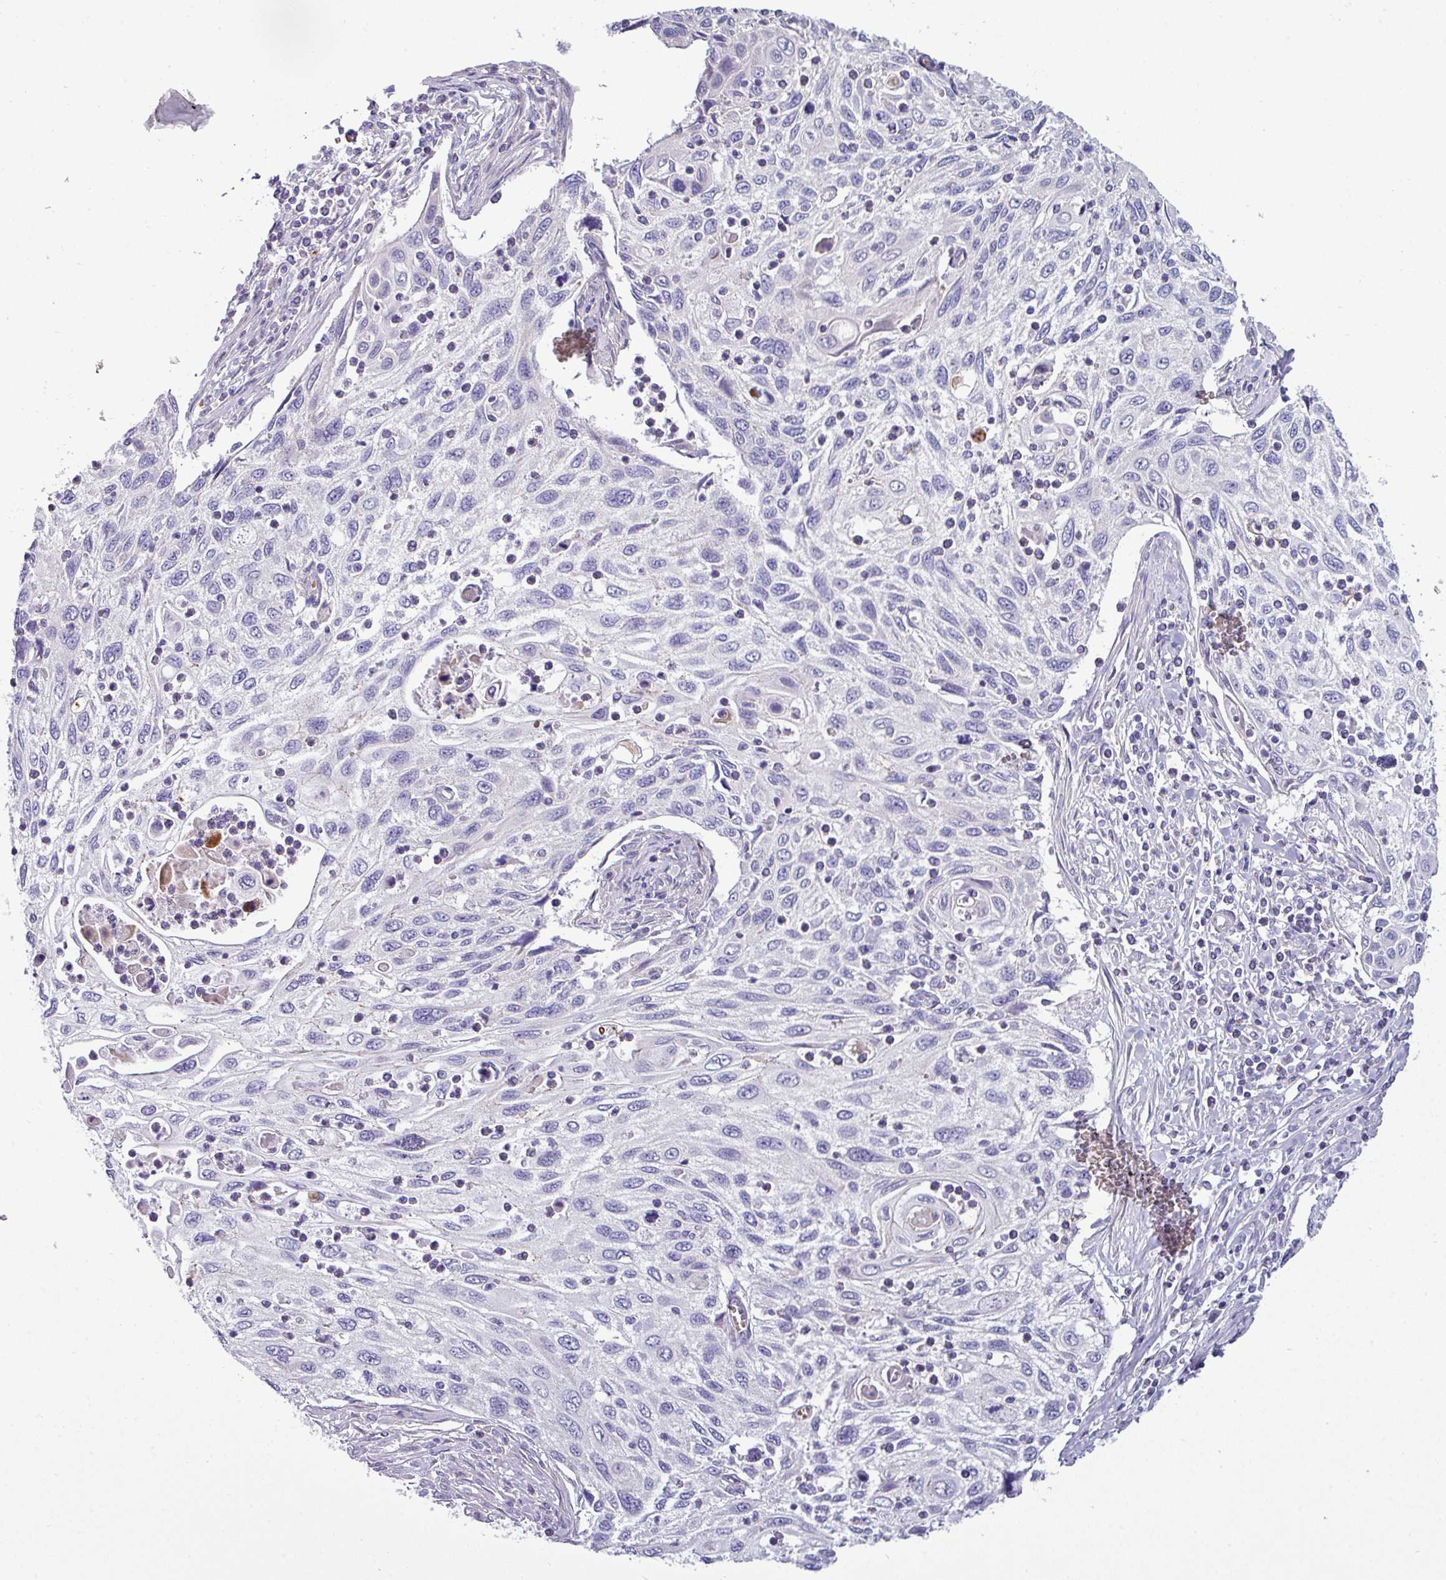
{"staining": {"intensity": "negative", "quantity": "none", "location": "none"}, "tissue": "cervical cancer", "cell_type": "Tumor cells", "image_type": "cancer", "snomed": [{"axis": "morphology", "description": "Squamous cell carcinoma, NOS"}, {"axis": "topography", "description": "Cervix"}], "caption": "Squamous cell carcinoma (cervical) was stained to show a protein in brown. There is no significant staining in tumor cells.", "gene": "ACAP3", "patient": {"sex": "female", "age": 70}}